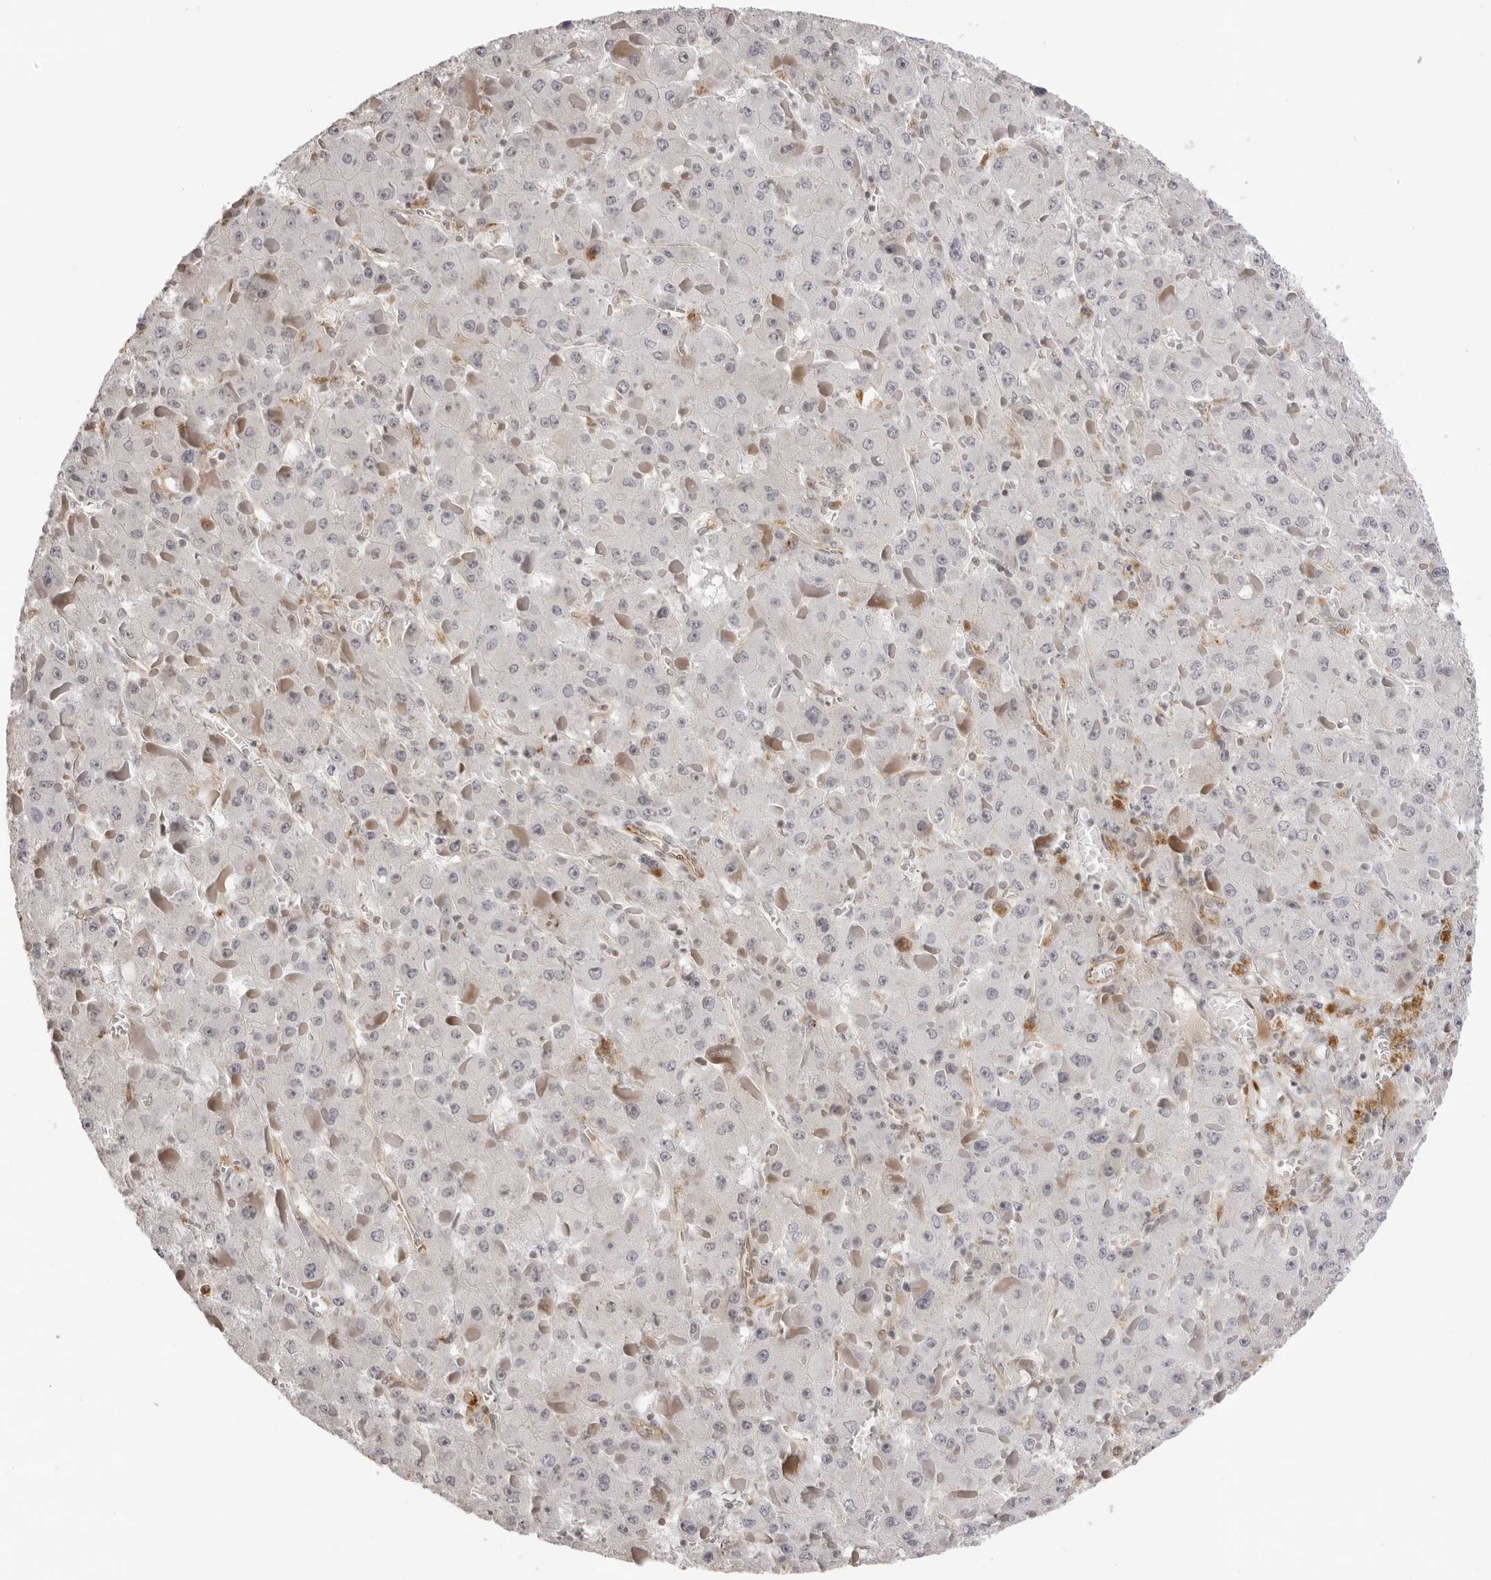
{"staining": {"intensity": "negative", "quantity": "none", "location": "none"}, "tissue": "liver cancer", "cell_type": "Tumor cells", "image_type": "cancer", "snomed": [{"axis": "morphology", "description": "Carcinoma, Hepatocellular, NOS"}, {"axis": "topography", "description": "Liver"}], "caption": "Tumor cells show no significant expression in liver cancer.", "gene": "DYNLT5", "patient": {"sex": "female", "age": 73}}